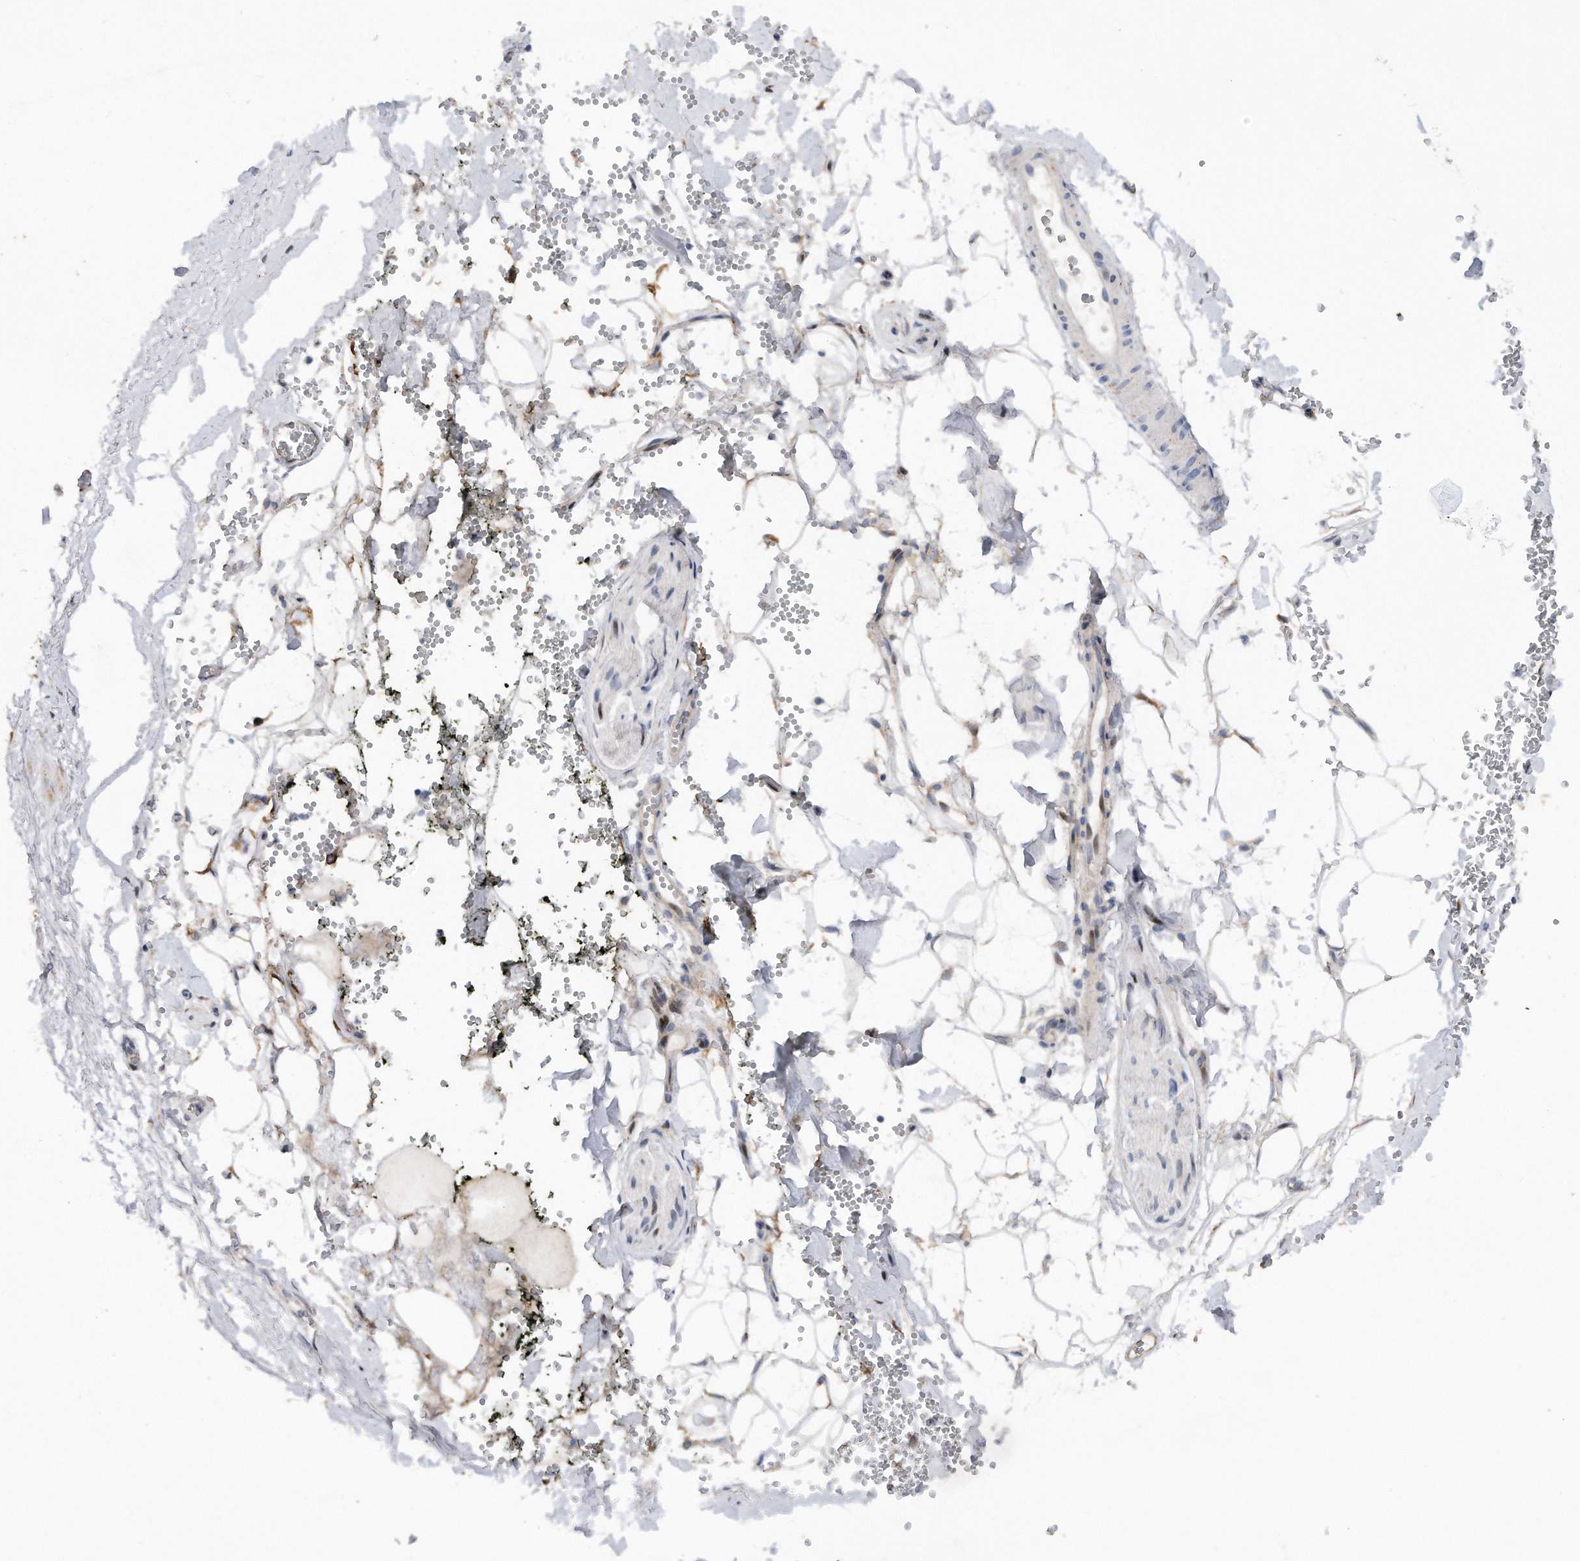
{"staining": {"intensity": "weak", "quantity": ">75%", "location": "nuclear"}, "tissue": "adipose tissue", "cell_type": "Adipocytes", "image_type": "normal", "snomed": [{"axis": "morphology", "description": "Normal tissue, NOS"}, {"axis": "morphology", "description": "Adenocarcinoma, NOS"}, {"axis": "topography", "description": "Pancreas"}, {"axis": "topography", "description": "Peripheral nerve tissue"}], "caption": "DAB immunohistochemical staining of normal human adipose tissue demonstrates weak nuclear protein staining in approximately >75% of adipocytes. The staining was performed using DAB, with brown indicating positive protein expression. Nuclei are stained blue with hematoxylin.", "gene": "CDH12", "patient": {"sex": "male", "age": 59}}